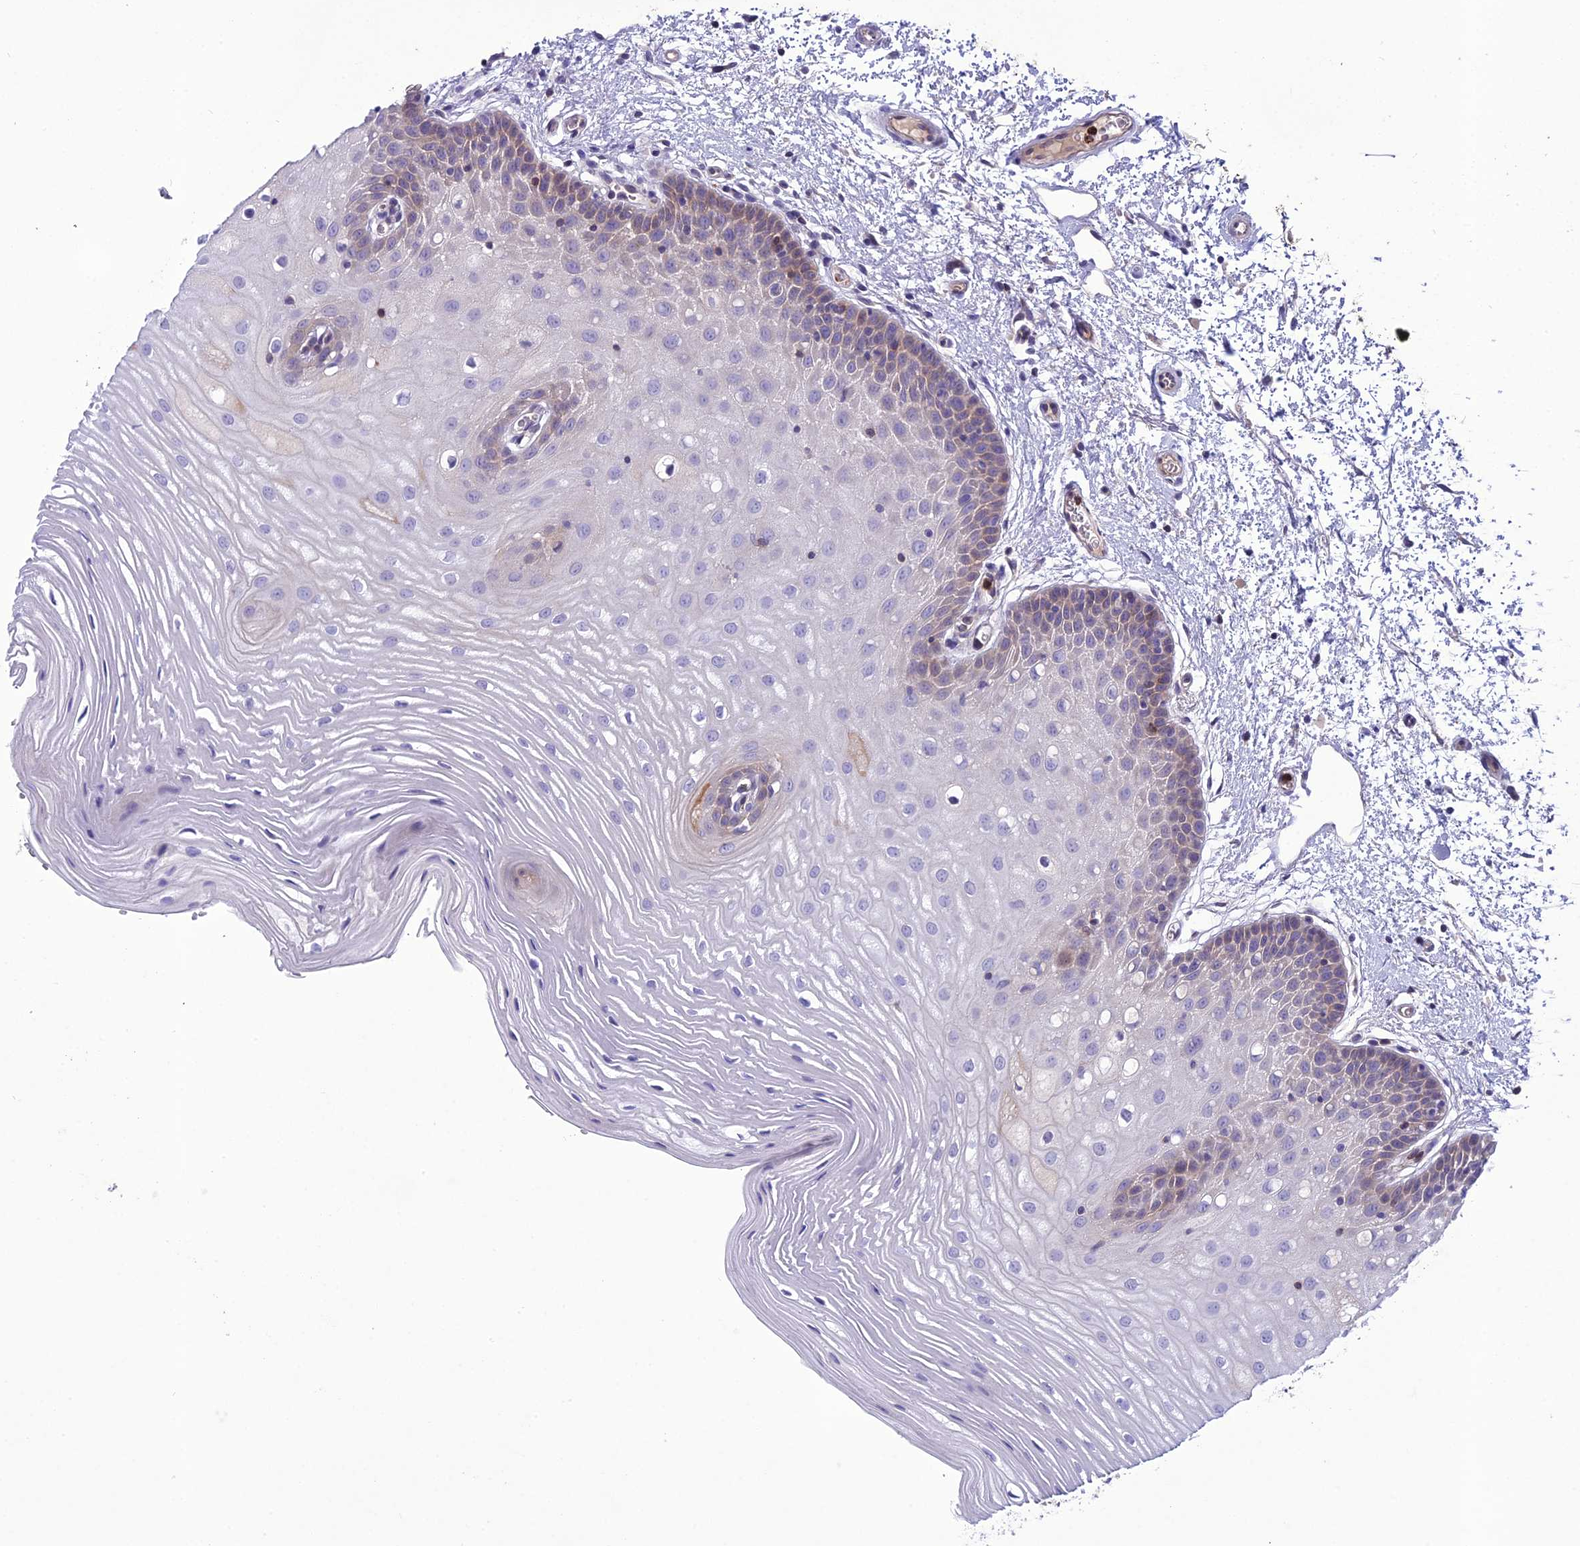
{"staining": {"intensity": "weak", "quantity": "<25%", "location": "cytoplasmic/membranous"}, "tissue": "oral mucosa", "cell_type": "Squamous epithelial cells", "image_type": "normal", "snomed": [{"axis": "morphology", "description": "Normal tissue, NOS"}, {"axis": "topography", "description": "Oral tissue"}, {"axis": "topography", "description": "Tounge, NOS"}], "caption": "Immunohistochemistry histopathology image of unremarkable oral mucosa: oral mucosa stained with DAB exhibits no significant protein staining in squamous epithelial cells.", "gene": "GDF6", "patient": {"sex": "female", "age": 73}}